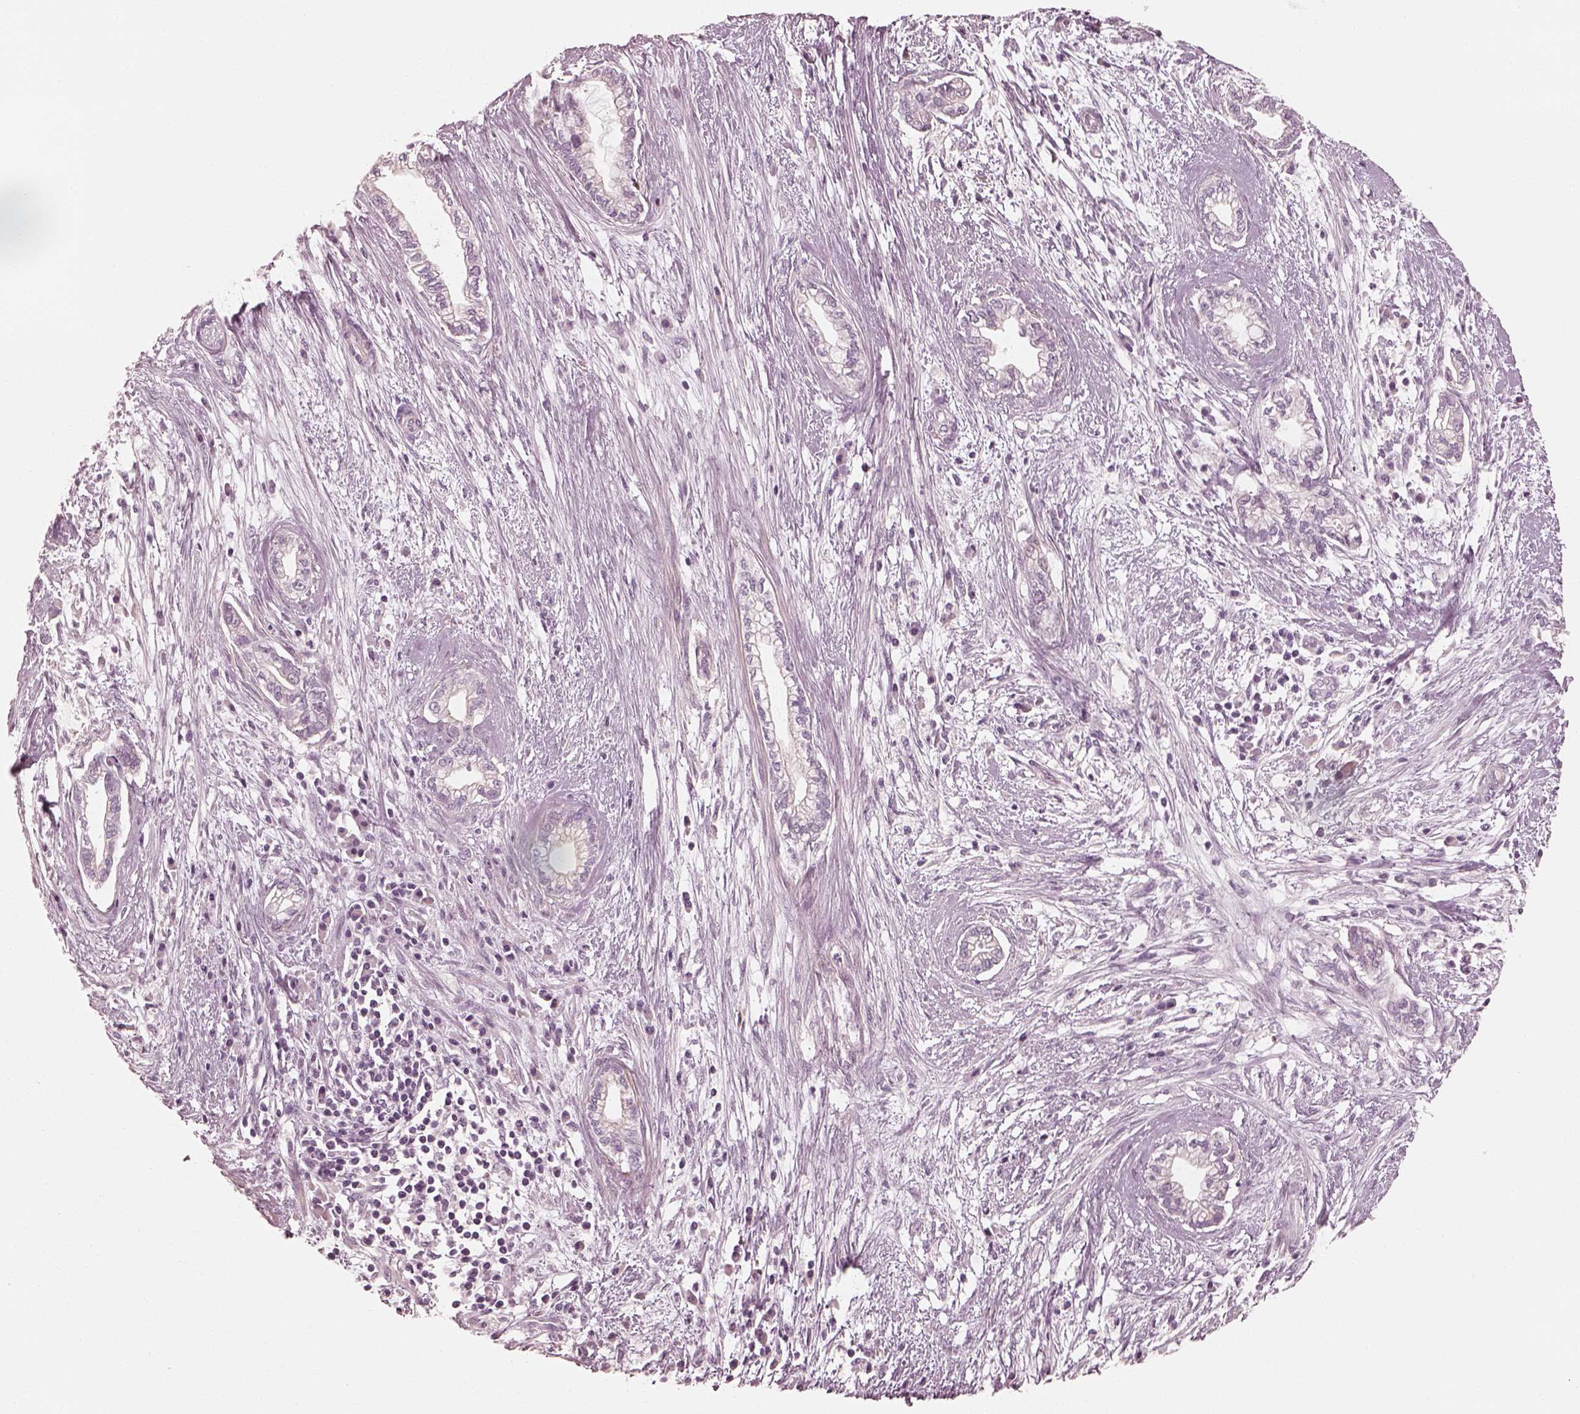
{"staining": {"intensity": "negative", "quantity": "none", "location": "none"}, "tissue": "cervical cancer", "cell_type": "Tumor cells", "image_type": "cancer", "snomed": [{"axis": "morphology", "description": "Adenocarcinoma, NOS"}, {"axis": "topography", "description": "Cervix"}], "caption": "There is no significant expression in tumor cells of cervical cancer (adenocarcinoma).", "gene": "SPATA24", "patient": {"sex": "female", "age": 62}}